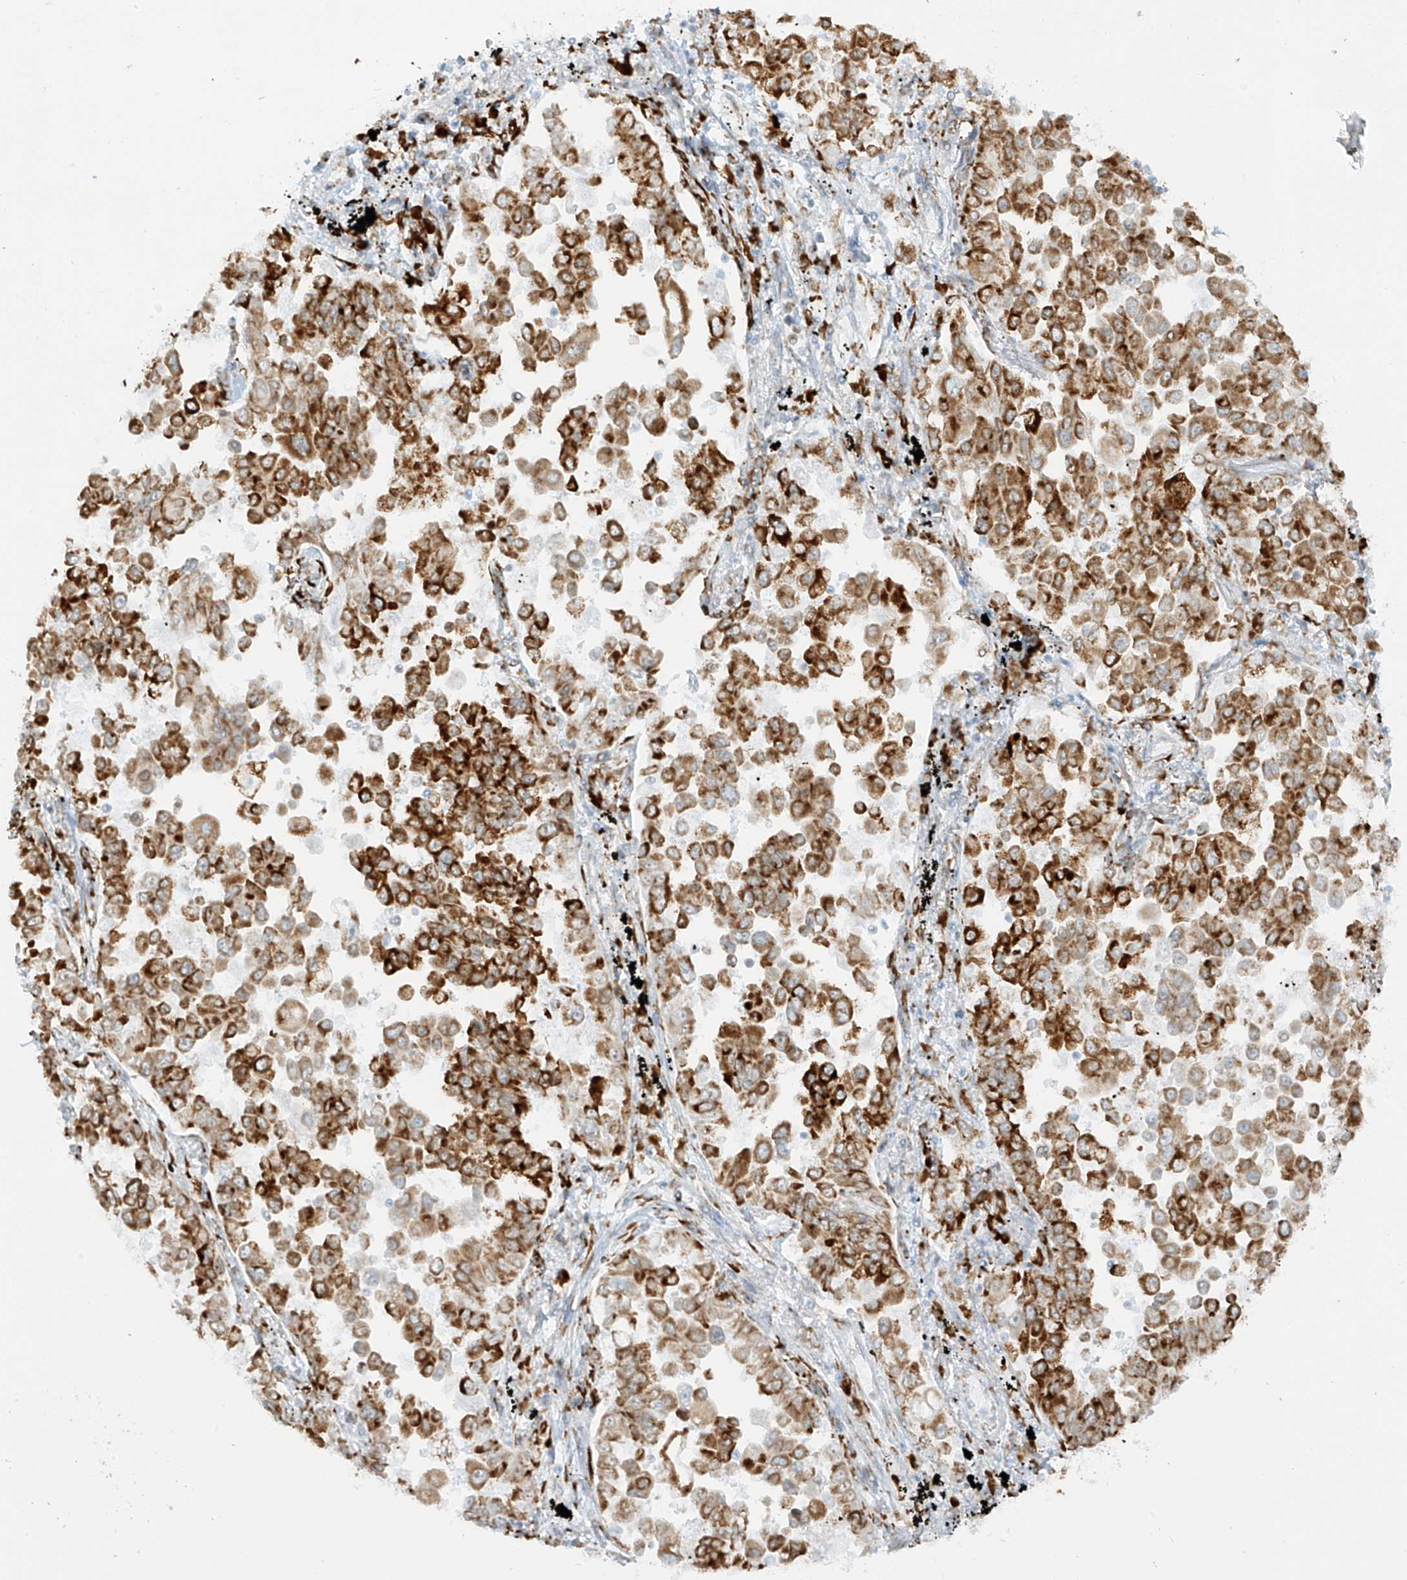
{"staining": {"intensity": "strong", "quantity": ">75%", "location": "cytoplasmic/membranous"}, "tissue": "lung cancer", "cell_type": "Tumor cells", "image_type": "cancer", "snomed": [{"axis": "morphology", "description": "Adenocarcinoma, NOS"}, {"axis": "topography", "description": "Lung"}], "caption": "DAB (3,3'-diaminobenzidine) immunohistochemical staining of human lung adenocarcinoma demonstrates strong cytoplasmic/membranous protein positivity in about >75% of tumor cells. The staining was performed using DAB, with brown indicating positive protein expression. Nuclei are stained blue with hematoxylin.", "gene": "LRRC59", "patient": {"sex": "female", "age": 67}}